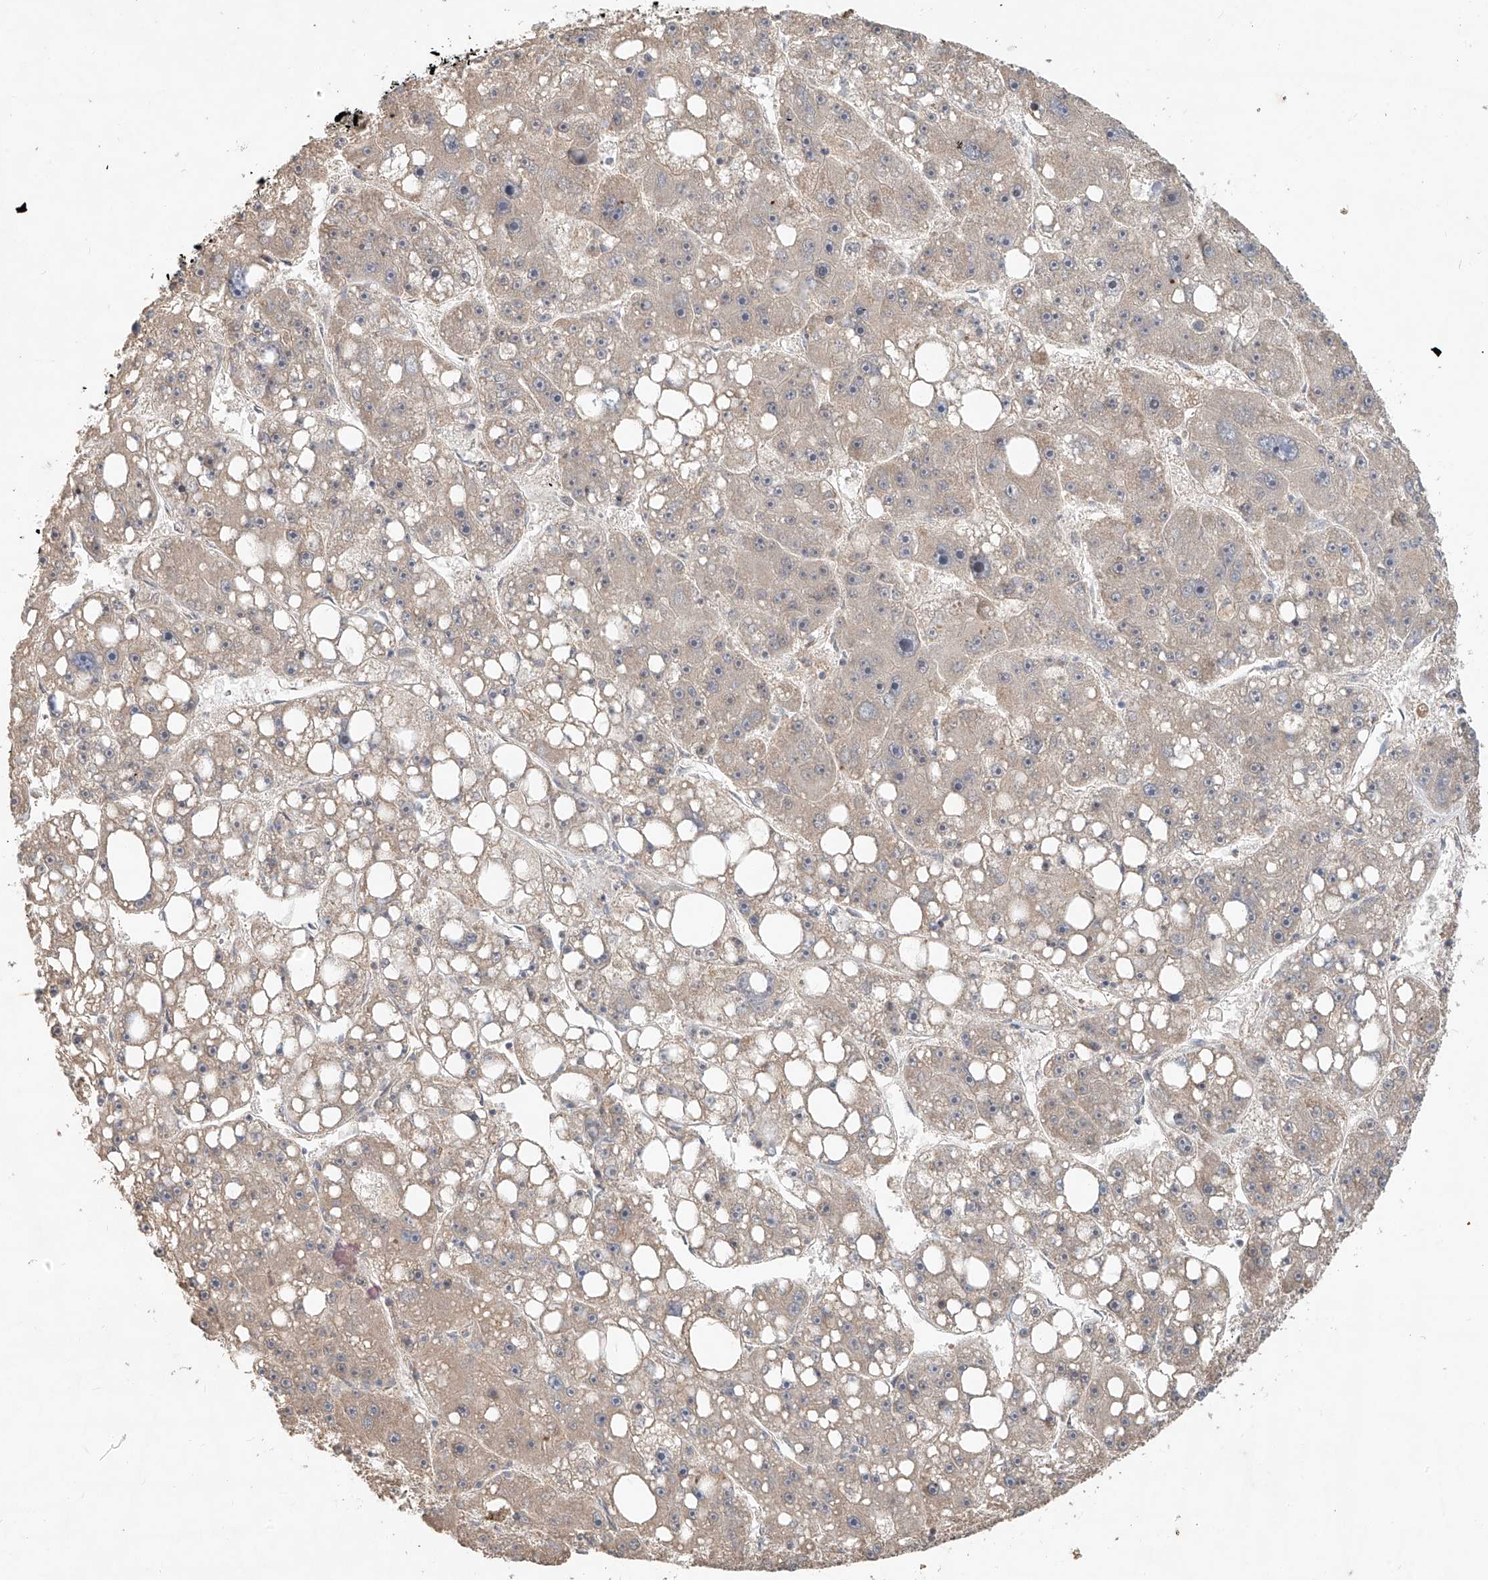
{"staining": {"intensity": "negative", "quantity": "none", "location": "none"}, "tissue": "liver cancer", "cell_type": "Tumor cells", "image_type": "cancer", "snomed": [{"axis": "morphology", "description": "Carcinoma, Hepatocellular, NOS"}, {"axis": "topography", "description": "Liver"}], "caption": "Liver hepatocellular carcinoma was stained to show a protein in brown. There is no significant expression in tumor cells.", "gene": "TMEM61", "patient": {"sex": "female", "age": 61}}